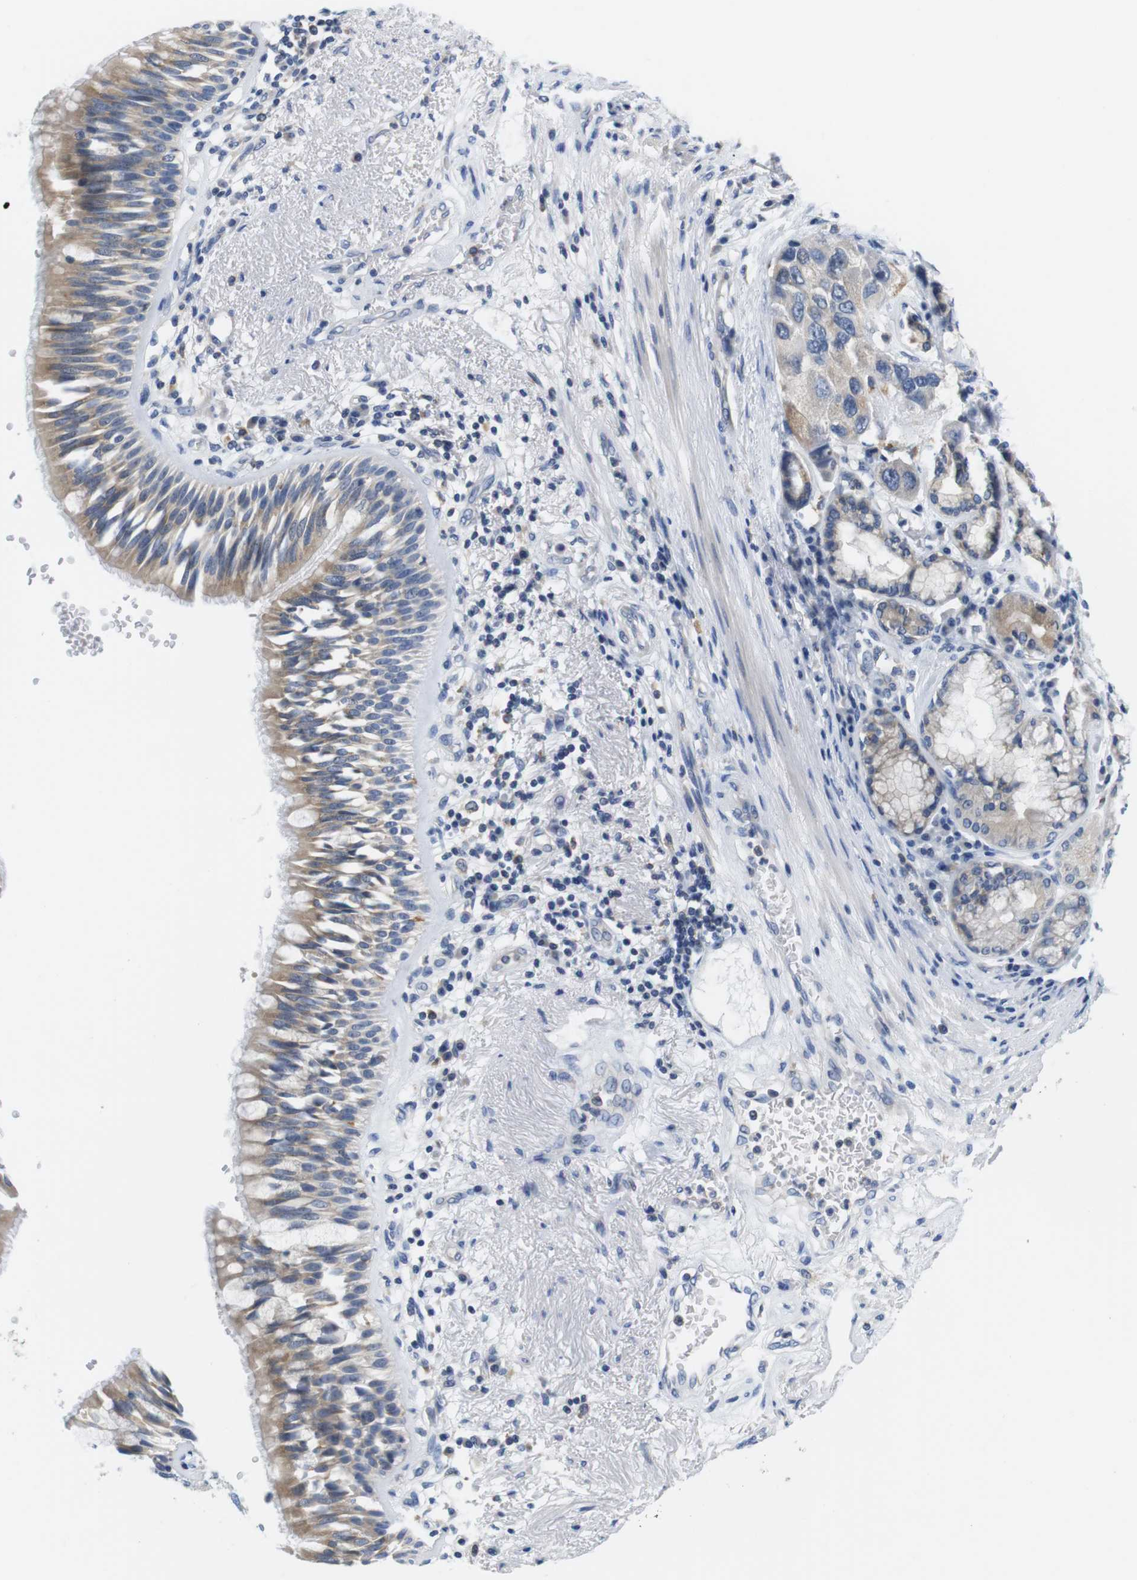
{"staining": {"intensity": "weak", "quantity": ">75%", "location": "cytoplasmic/membranous"}, "tissue": "bronchus", "cell_type": "Respiratory epithelial cells", "image_type": "normal", "snomed": [{"axis": "morphology", "description": "Normal tissue, NOS"}, {"axis": "morphology", "description": "Adenocarcinoma, NOS"}, {"axis": "morphology", "description": "Adenocarcinoma, metastatic, NOS"}, {"axis": "topography", "description": "Lymph node"}, {"axis": "topography", "description": "Bronchus"}, {"axis": "topography", "description": "Lung"}], "caption": "Protein staining of unremarkable bronchus exhibits weak cytoplasmic/membranous positivity in about >75% of respiratory epithelial cells.", "gene": "CNGA2", "patient": {"sex": "female", "age": 54}}